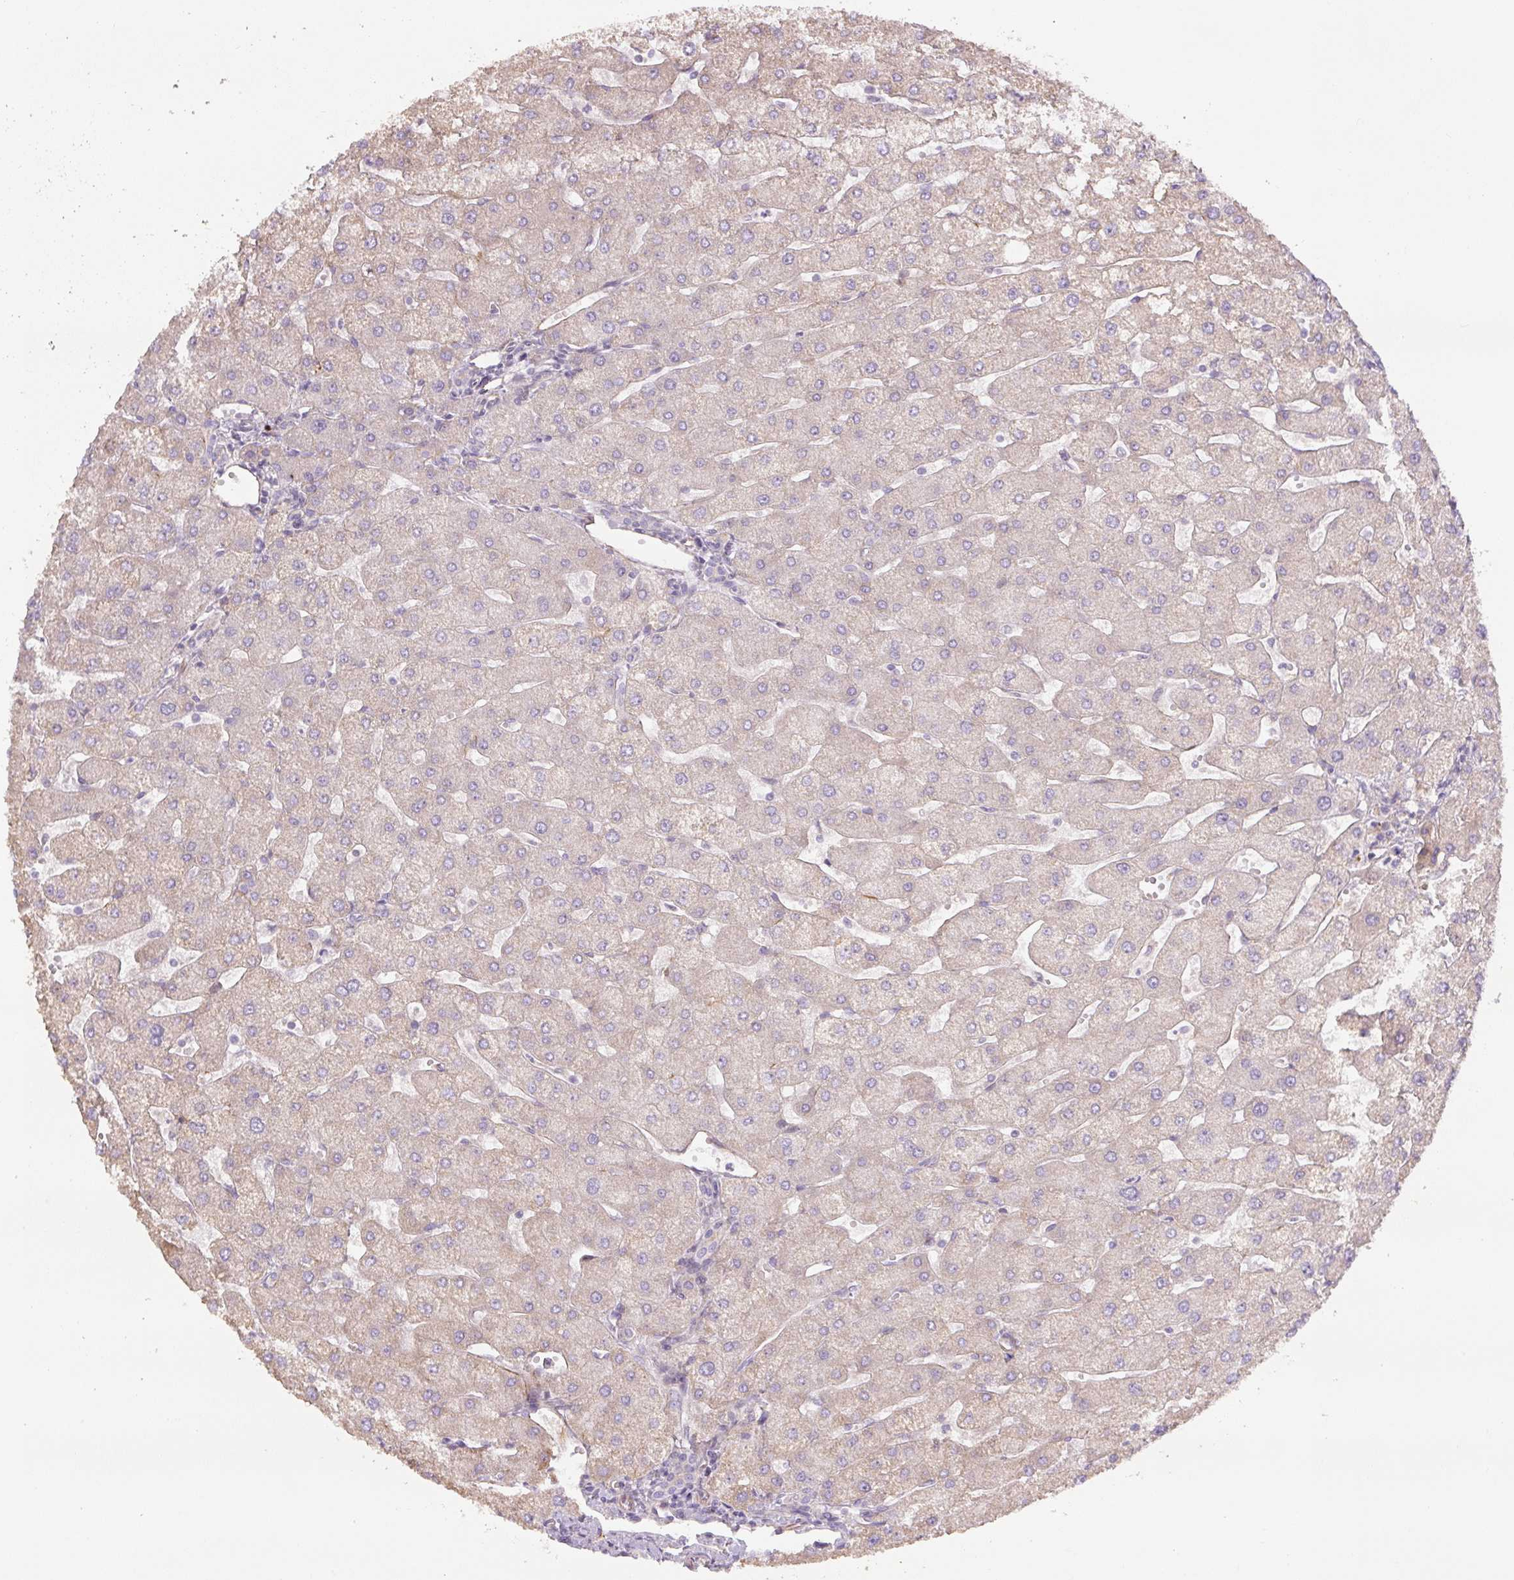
{"staining": {"intensity": "negative", "quantity": "none", "location": "none"}, "tissue": "liver", "cell_type": "Cholangiocytes", "image_type": "normal", "snomed": [{"axis": "morphology", "description": "Normal tissue, NOS"}, {"axis": "topography", "description": "Liver"}], "caption": "The IHC photomicrograph has no significant positivity in cholangiocytes of liver.", "gene": "CCNI2", "patient": {"sex": "male", "age": 67}}